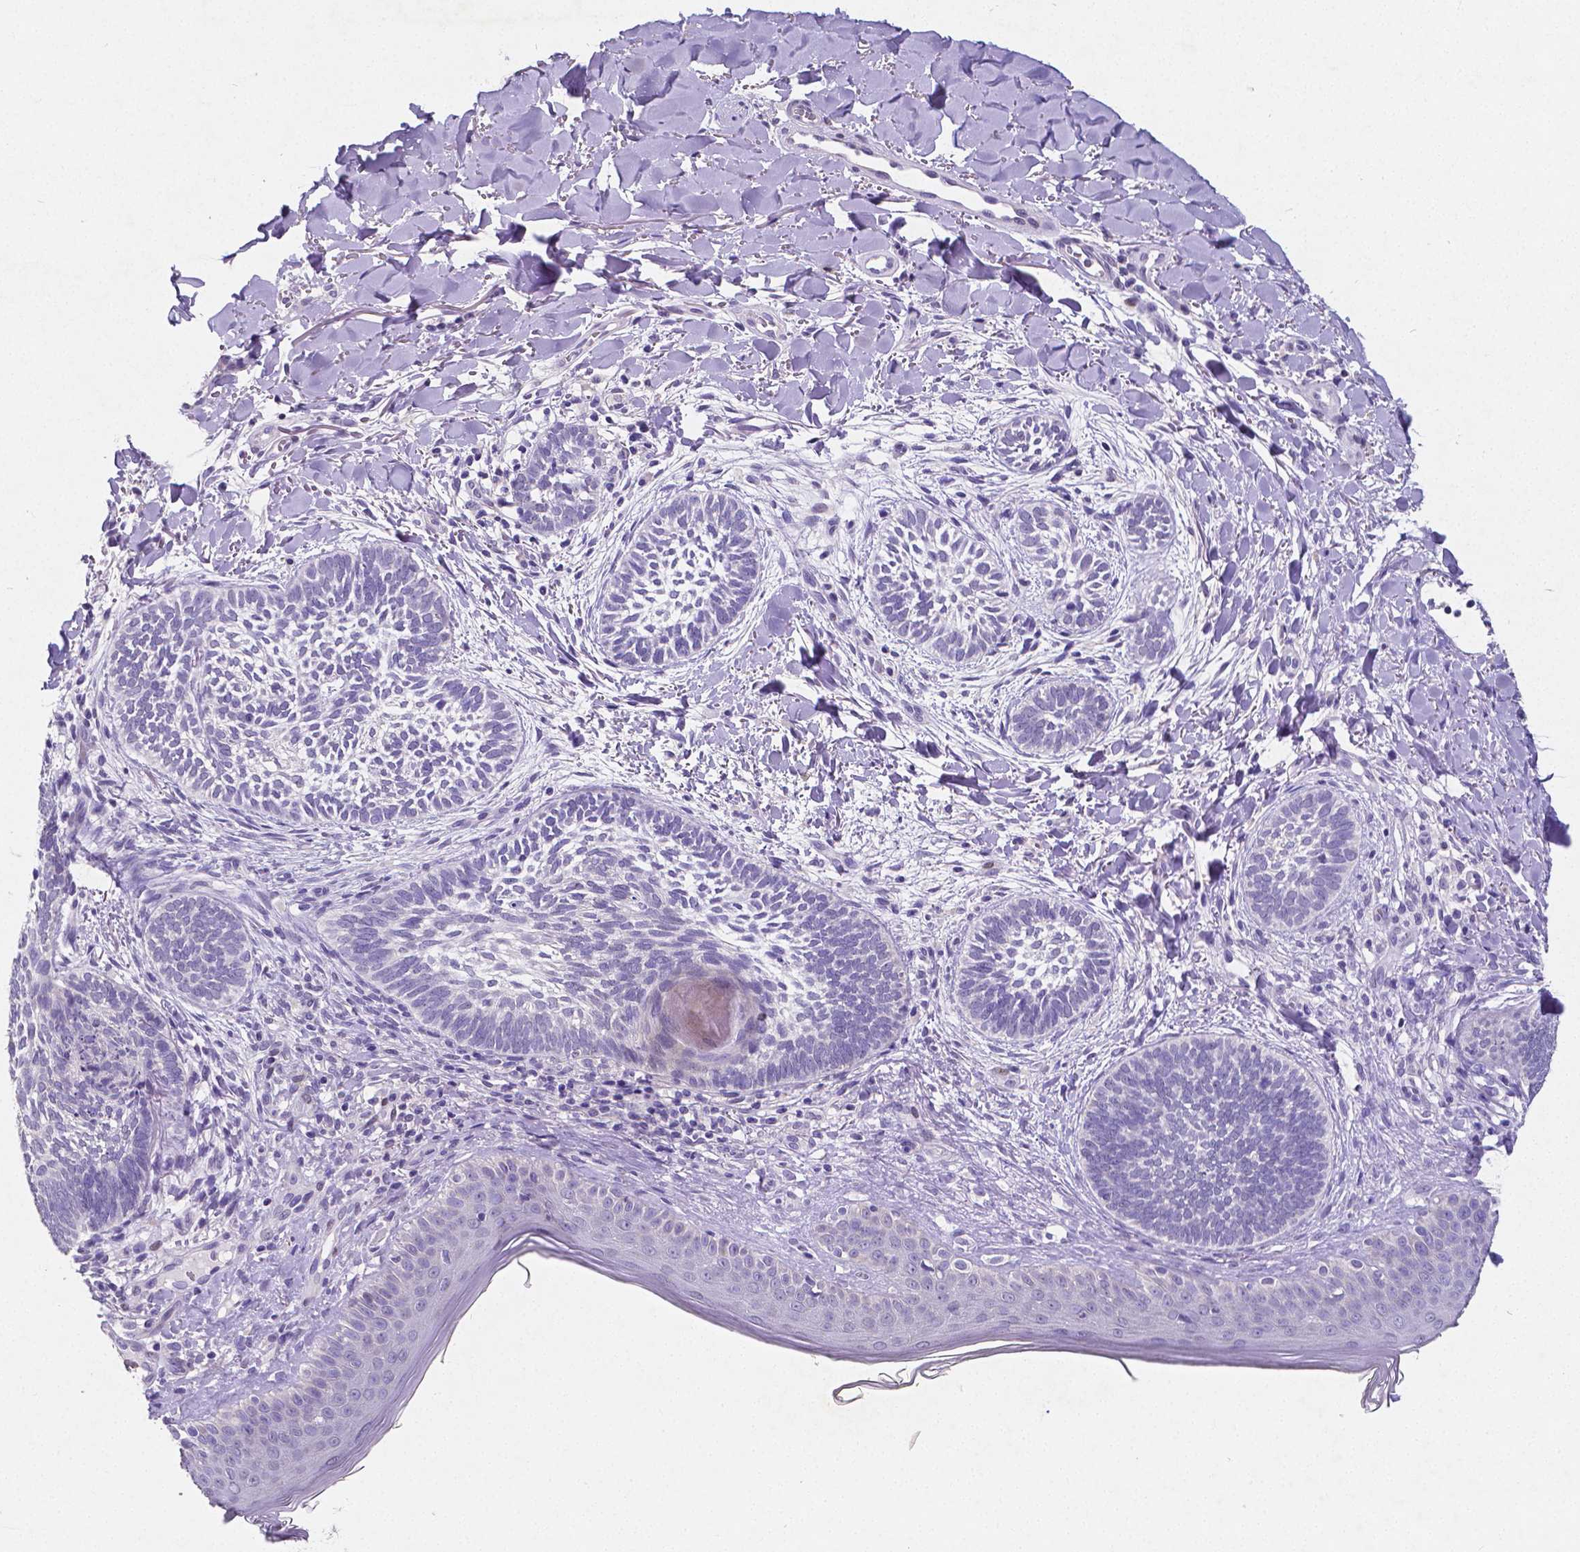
{"staining": {"intensity": "negative", "quantity": "none", "location": "none"}, "tissue": "skin cancer", "cell_type": "Tumor cells", "image_type": "cancer", "snomed": [{"axis": "morphology", "description": "Normal tissue, NOS"}, {"axis": "morphology", "description": "Basal cell carcinoma"}, {"axis": "topography", "description": "Skin"}], "caption": "Skin cancer (basal cell carcinoma) was stained to show a protein in brown. There is no significant positivity in tumor cells.", "gene": "SATB2", "patient": {"sex": "male", "age": 46}}